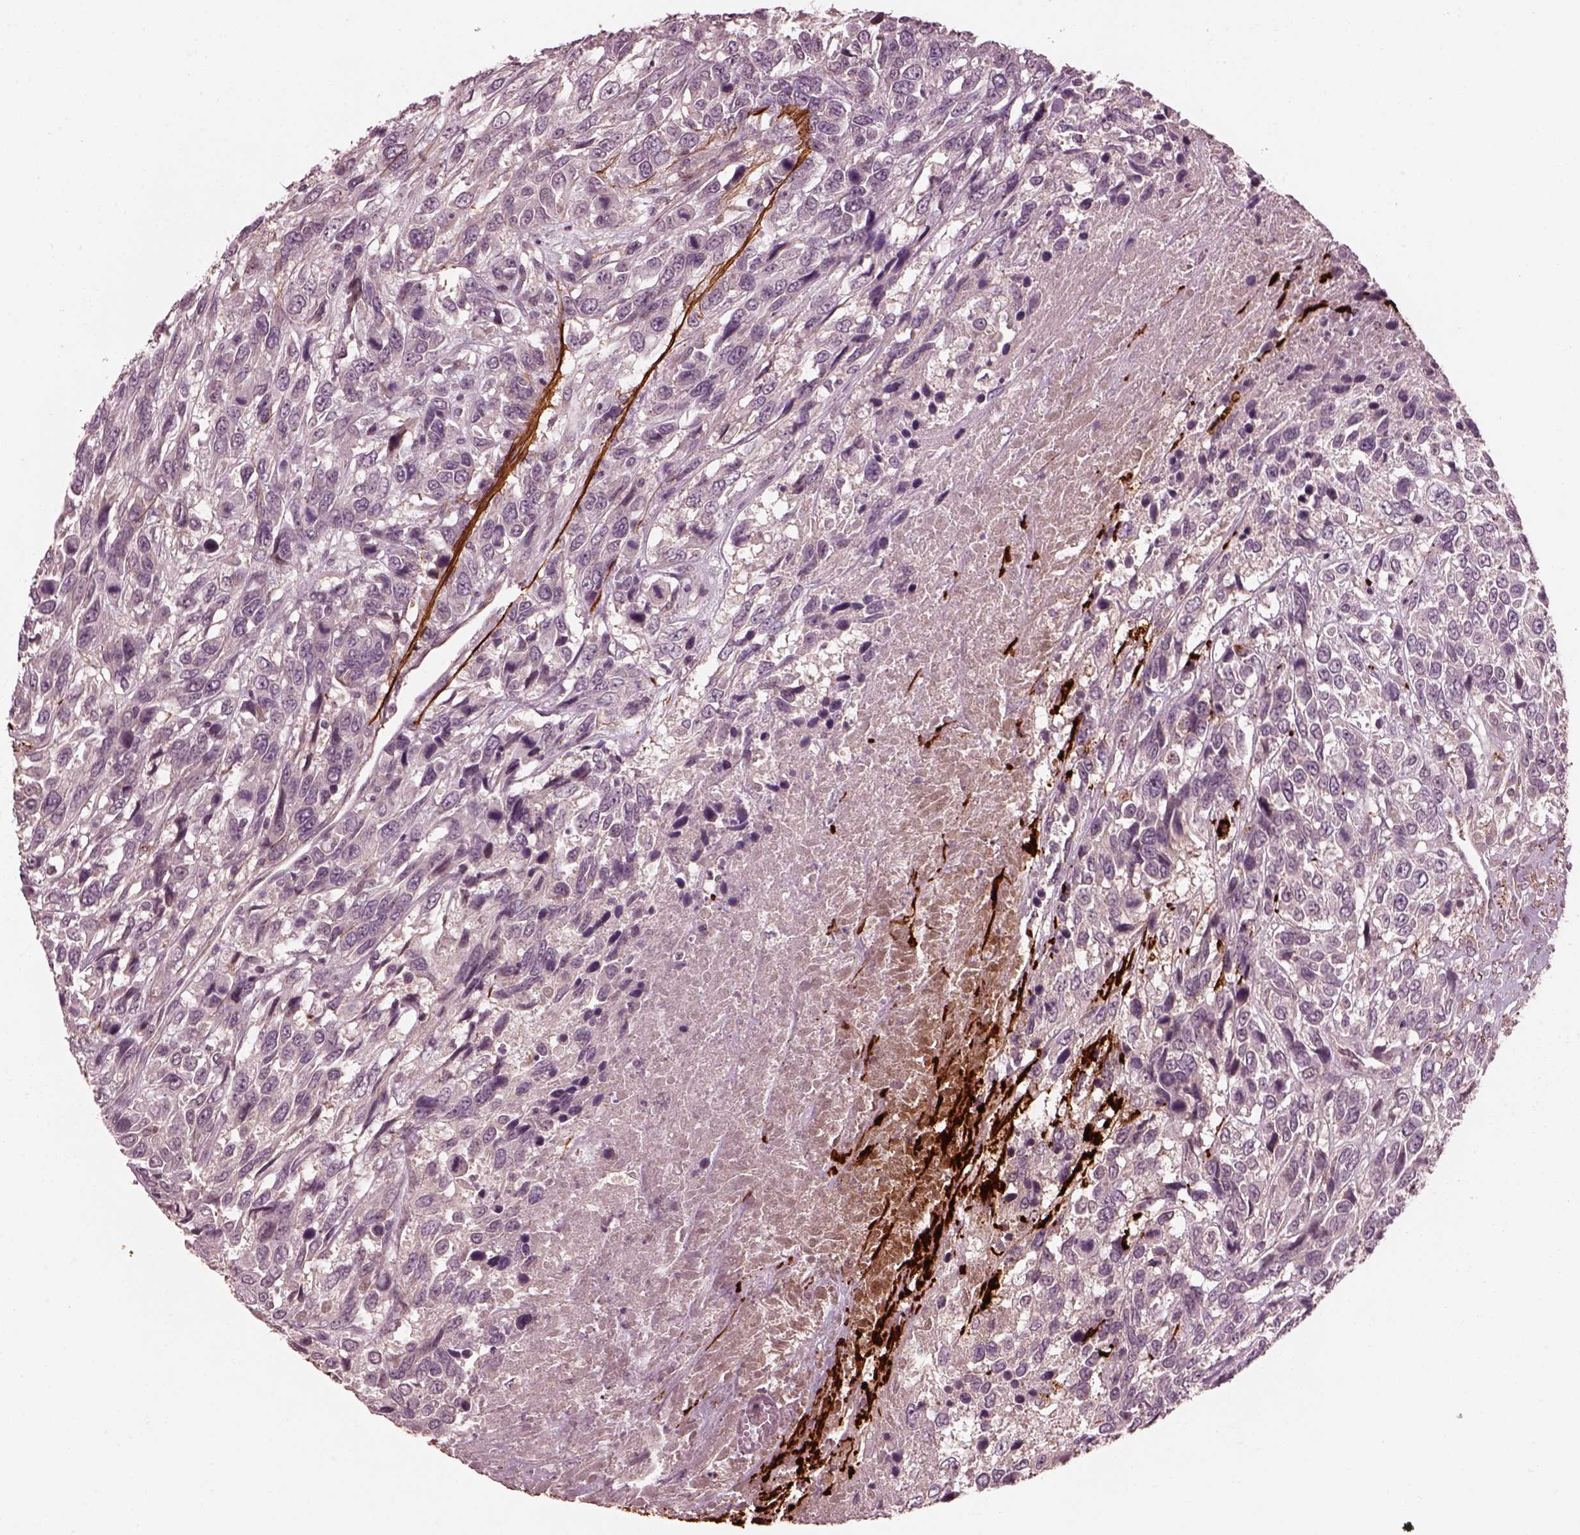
{"staining": {"intensity": "negative", "quantity": "none", "location": "none"}, "tissue": "urothelial cancer", "cell_type": "Tumor cells", "image_type": "cancer", "snomed": [{"axis": "morphology", "description": "Urothelial carcinoma, High grade"}, {"axis": "topography", "description": "Urinary bladder"}], "caption": "DAB immunohistochemical staining of urothelial cancer shows no significant expression in tumor cells.", "gene": "EFEMP1", "patient": {"sex": "female", "age": 70}}